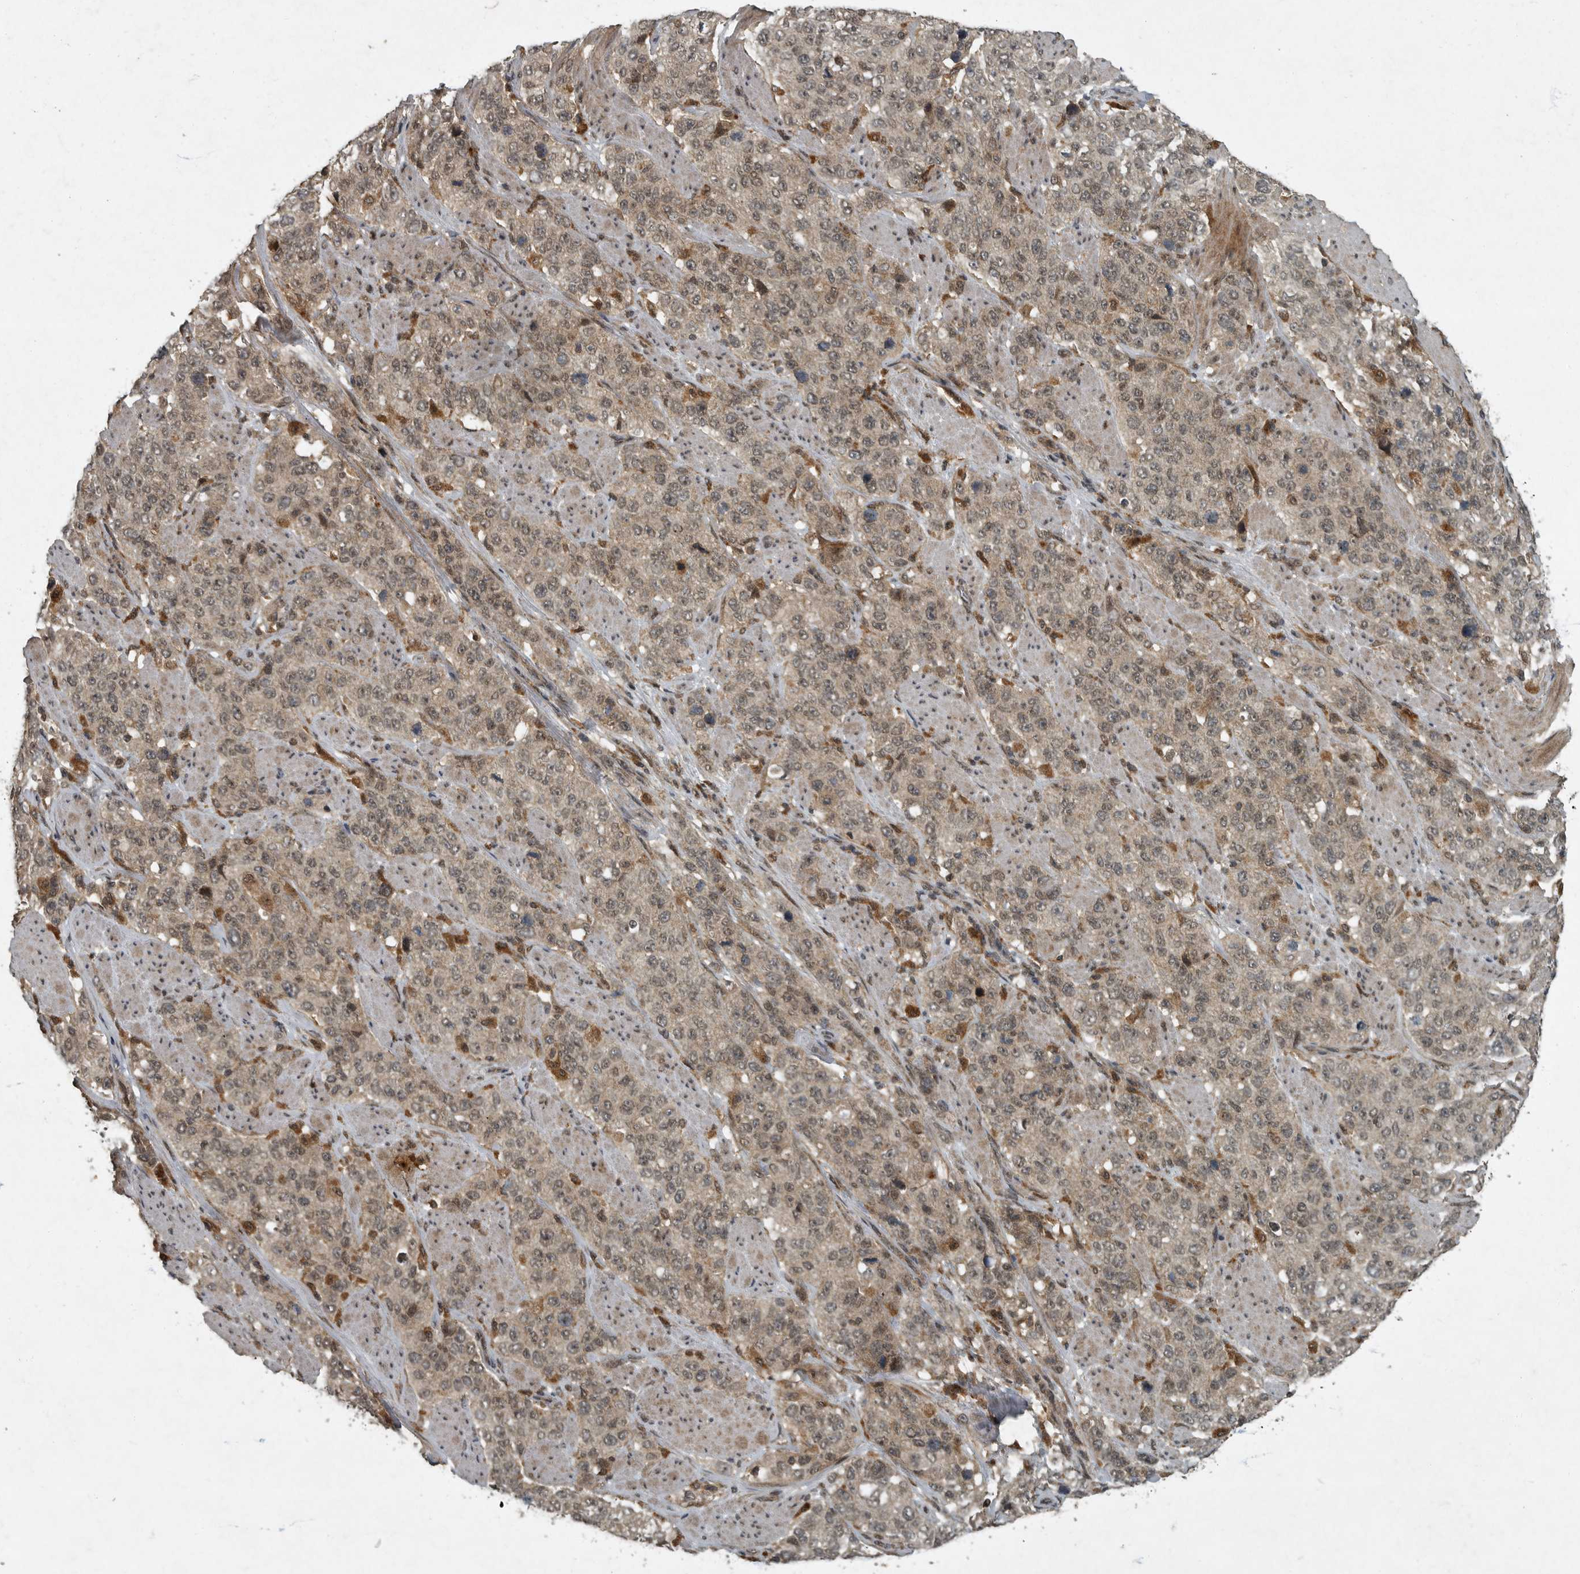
{"staining": {"intensity": "weak", "quantity": ">75%", "location": "cytoplasmic/membranous,nuclear"}, "tissue": "stomach cancer", "cell_type": "Tumor cells", "image_type": "cancer", "snomed": [{"axis": "morphology", "description": "Adenocarcinoma, NOS"}, {"axis": "topography", "description": "Stomach"}], "caption": "Stomach cancer stained for a protein shows weak cytoplasmic/membranous and nuclear positivity in tumor cells.", "gene": "FOXO1", "patient": {"sex": "male", "age": 48}}